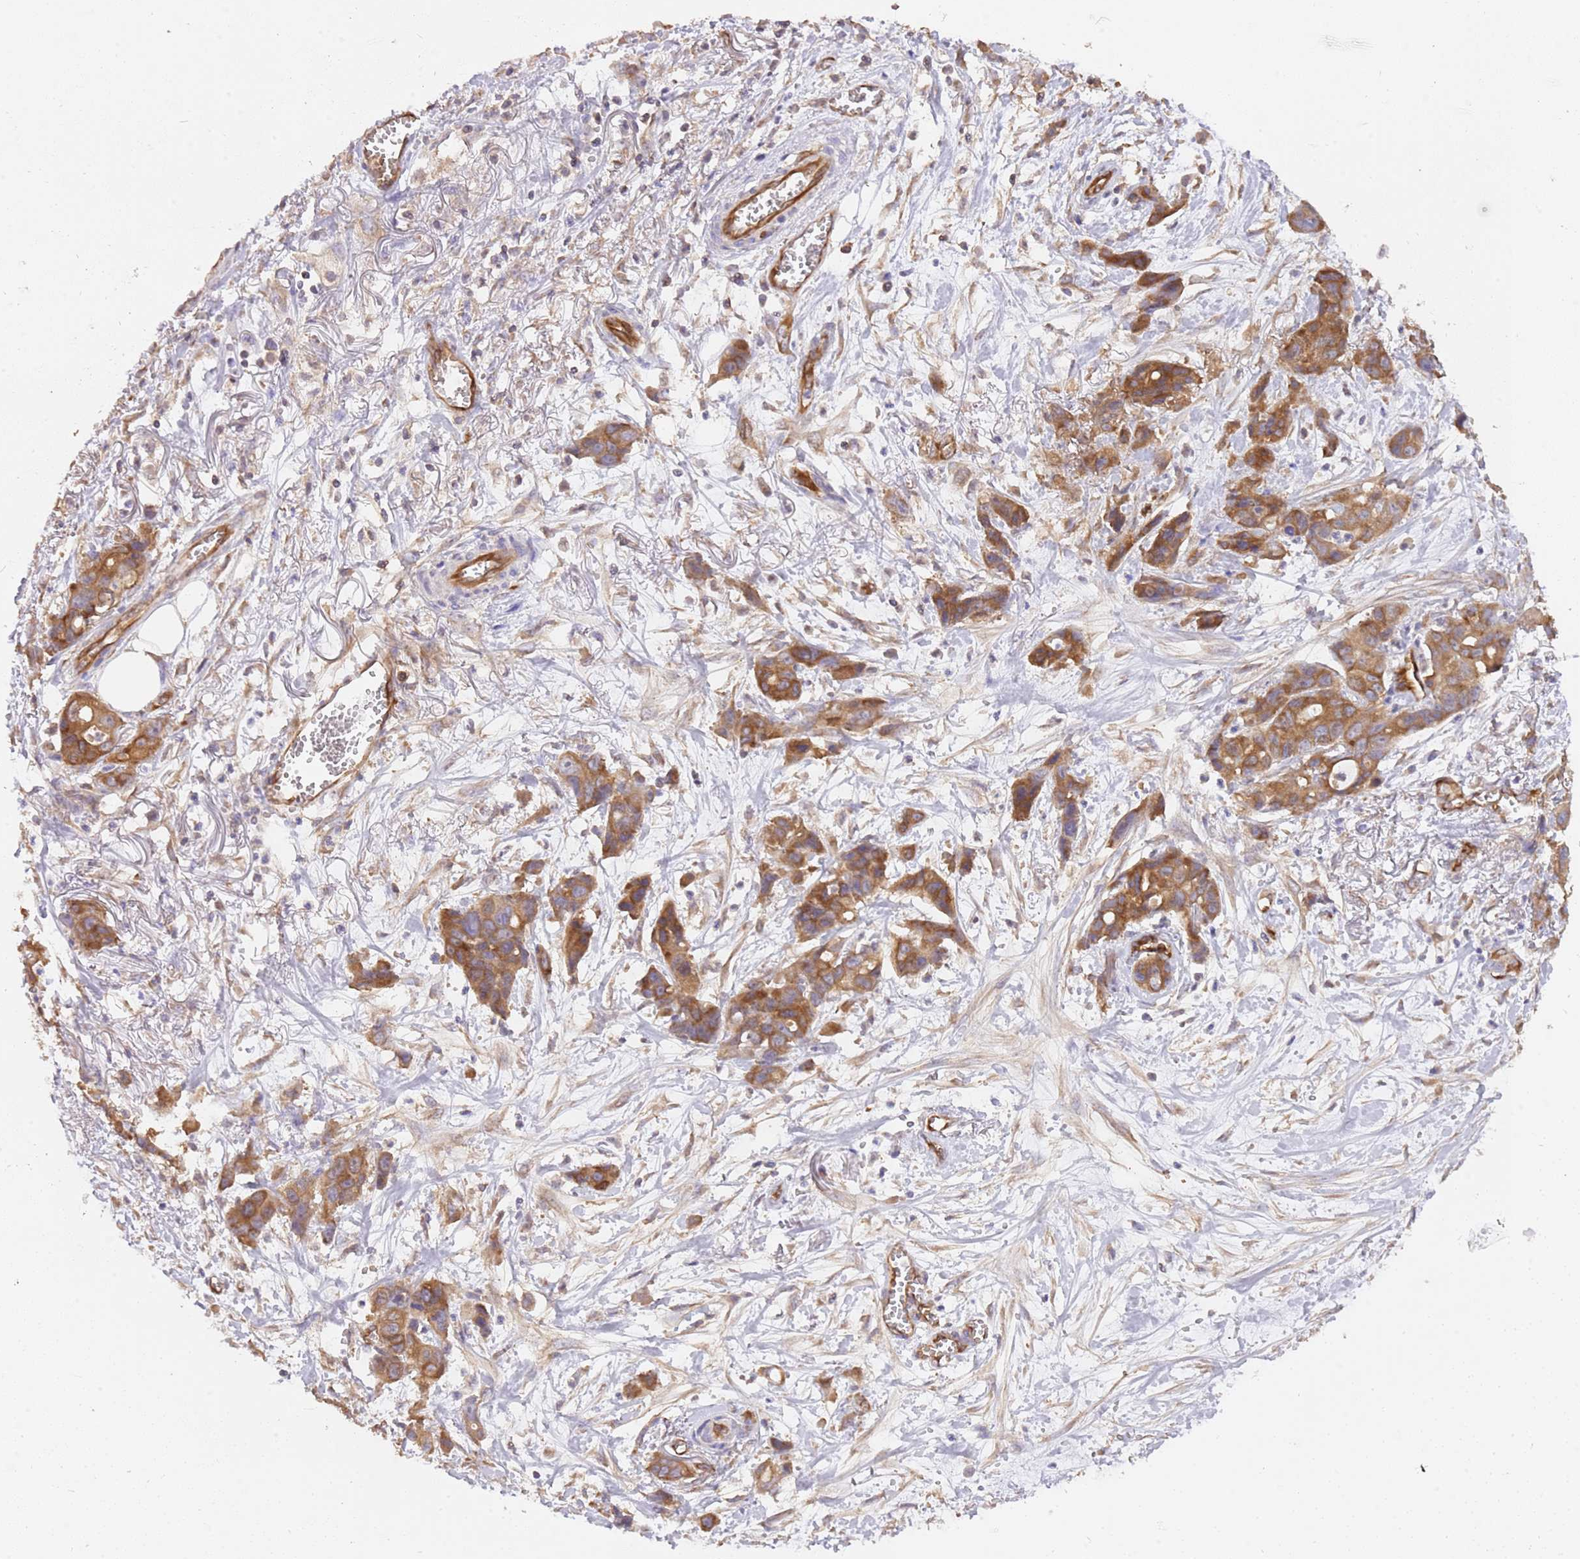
{"staining": {"intensity": "strong", "quantity": ">75%", "location": "cytoplasmic/membranous"}, "tissue": "ovarian cancer", "cell_type": "Tumor cells", "image_type": "cancer", "snomed": [{"axis": "morphology", "description": "Cystadenocarcinoma, mucinous, NOS"}, {"axis": "topography", "description": "Ovary"}], "caption": "This is a micrograph of immunohistochemistry staining of ovarian cancer, which shows strong staining in the cytoplasmic/membranous of tumor cells.", "gene": "DOCK9", "patient": {"sex": "female", "age": 70}}